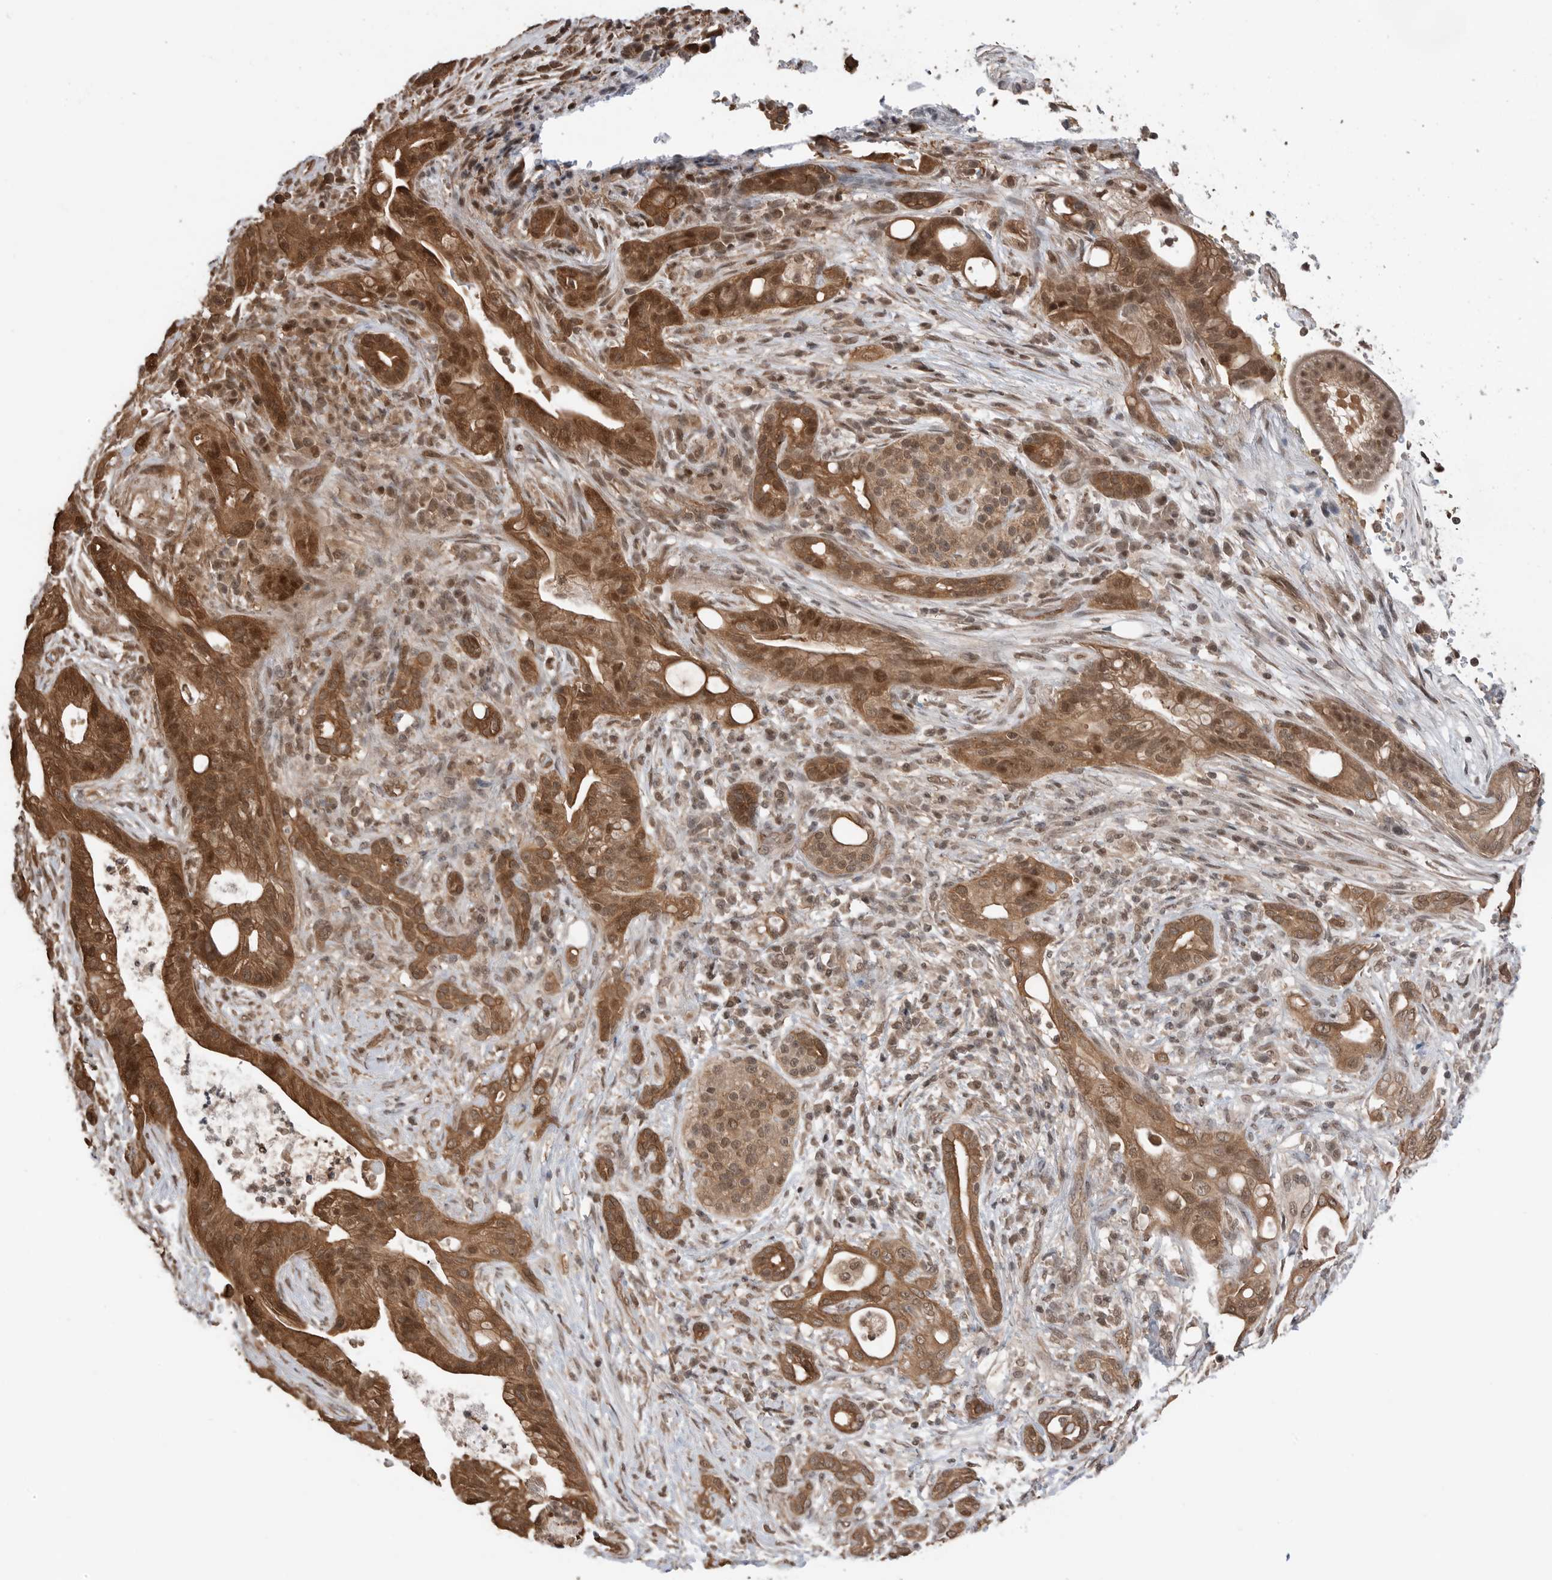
{"staining": {"intensity": "strong", "quantity": ">75%", "location": "cytoplasmic/membranous,nuclear"}, "tissue": "pancreatic cancer", "cell_type": "Tumor cells", "image_type": "cancer", "snomed": [{"axis": "morphology", "description": "Adenocarcinoma, NOS"}, {"axis": "topography", "description": "Pancreas"}], "caption": "Pancreatic cancer (adenocarcinoma) stained for a protein (brown) reveals strong cytoplasmic/membranous and nuclear positive expression in about >75% of tumor cells.", "gene": "PEAK1", "patient": {"sex": "male", "age": 58}}